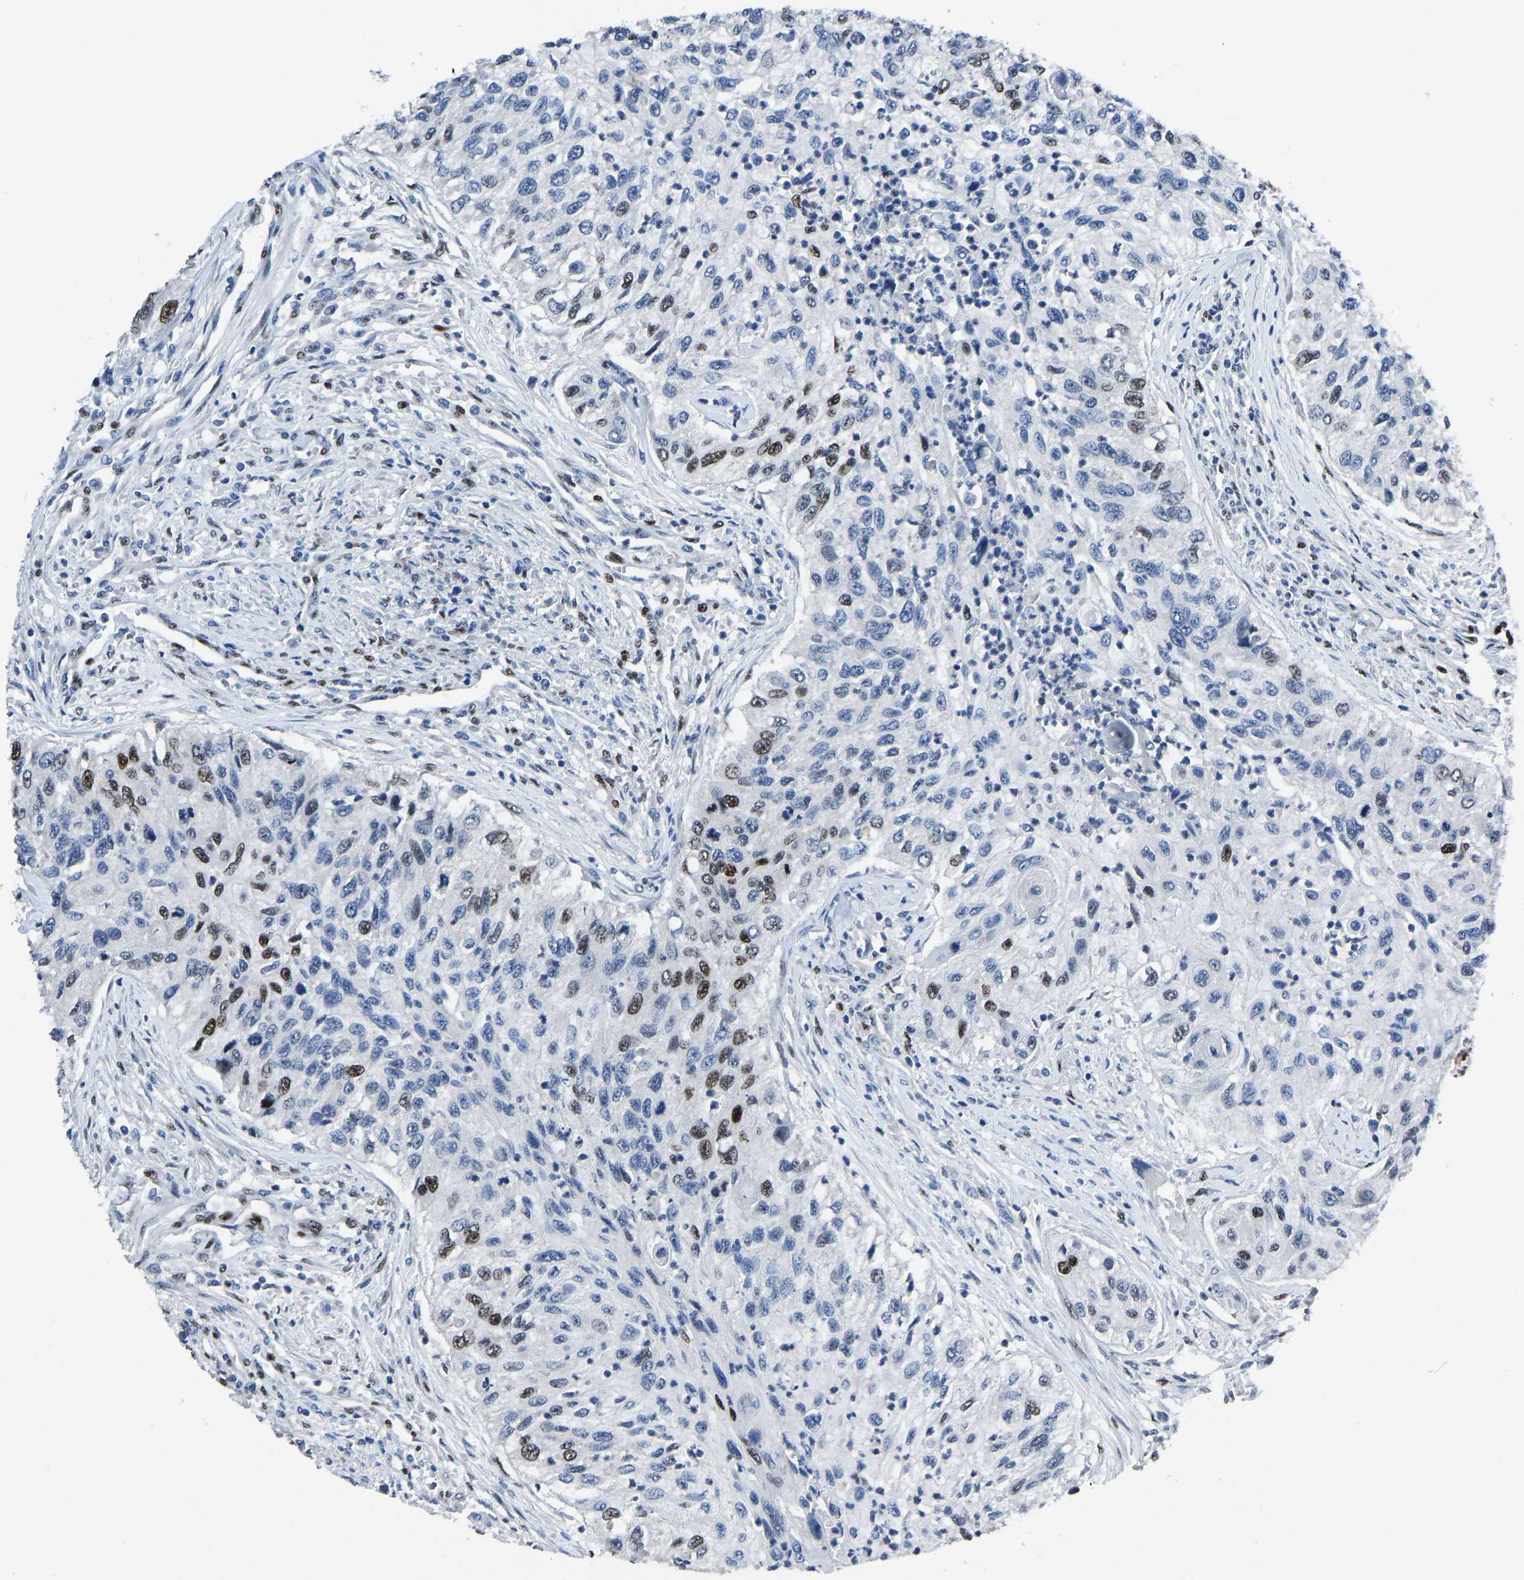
{"staining": {"intensity": "moderate", "quantity": "<25%", "location": "nuclear"}, "tissue": "urothelial cancer", "cell_type": "Tumor cells", "image_type": "cancer", "snomed": [{"axis": "morphology", "description": "Urothelial carcinoma, High grade"}, {"axis": "topography", "description": "Urinary bladder"}], "caption": "Tumor cells demonstrate low levels of moderate nuclear positivity in about <25% of cells in urothelial carcinoma (high-grade).", "gene": "EGR1", "patient": {"sex": "female", "age": 60}}